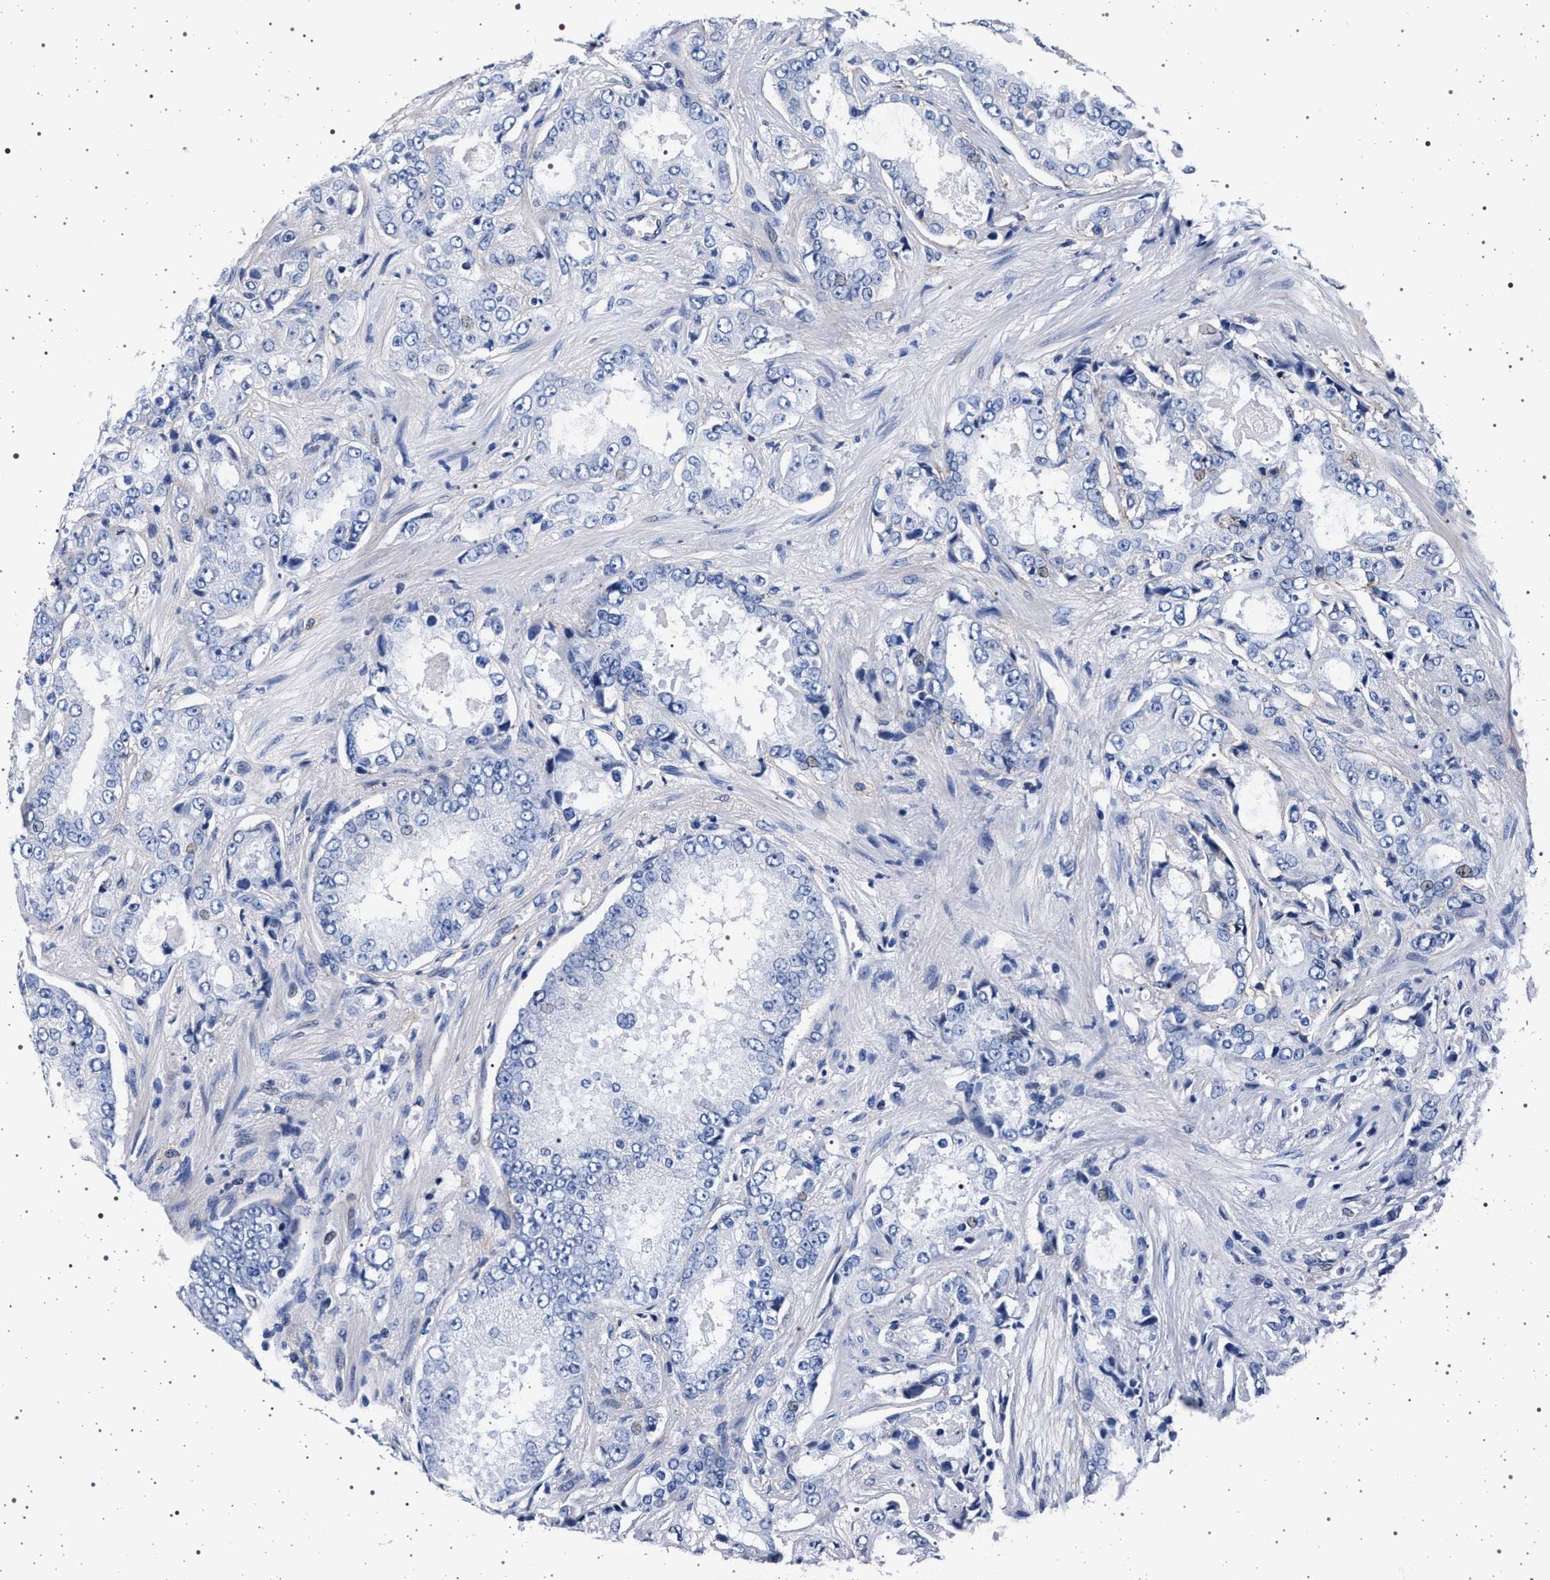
{"staining": {"intensity": "negative", "quantity": "none", "location": "none"}, "tissue": "prostate cancer", "cell_type": "Tumor cells", "image_type": "cancer", "snomed": [{"axis": "morphology", "description": "Adenocarcinoma, High grade"}, {"axis": "topography", "description": "Prostate"}], "caption": "The photomicrograph shows no significant positivity in tumor cells of prostate cancer.", "gene": "SLC9A1", "patient": {"sex": "male", "age": 73}}